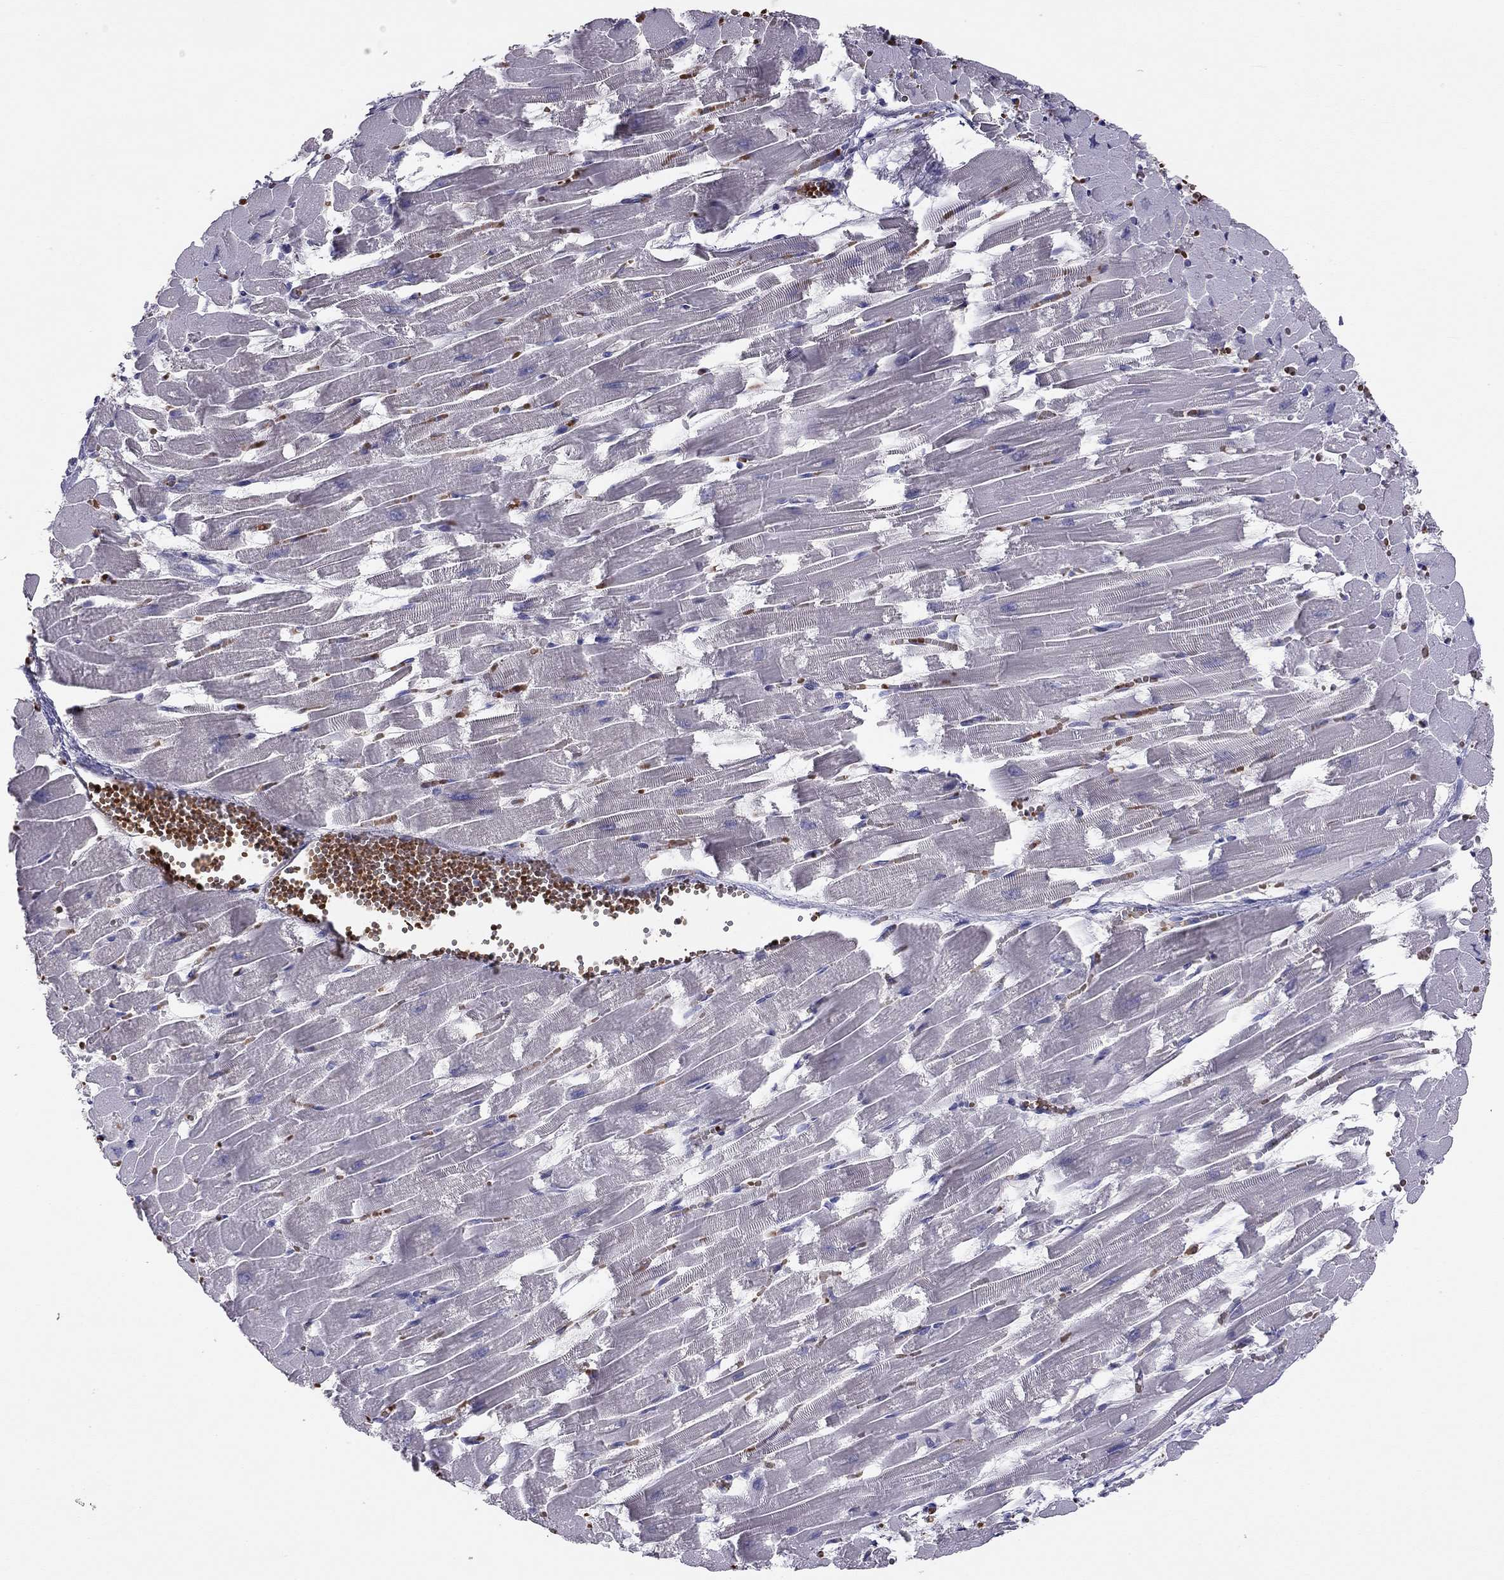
{"staining": {"intensity": "negative", "quantity": "none", "location": "none"}, "tissue": "heart muscle", "cell_type": "Cardiomyocytes", "image_type": "normal", "snomed": [{"axis": "morphology", "description": "Normal tissue, NOS"}, {"axis": "topography", "description": "Heart"}], "caption": "The histopathology image exhibits no staining of cardiomyocytes in benign heart muscle. Nuclei are stained in blue.", "gene": "RHCE", "patient": {"sex": "female", "age": 52}}